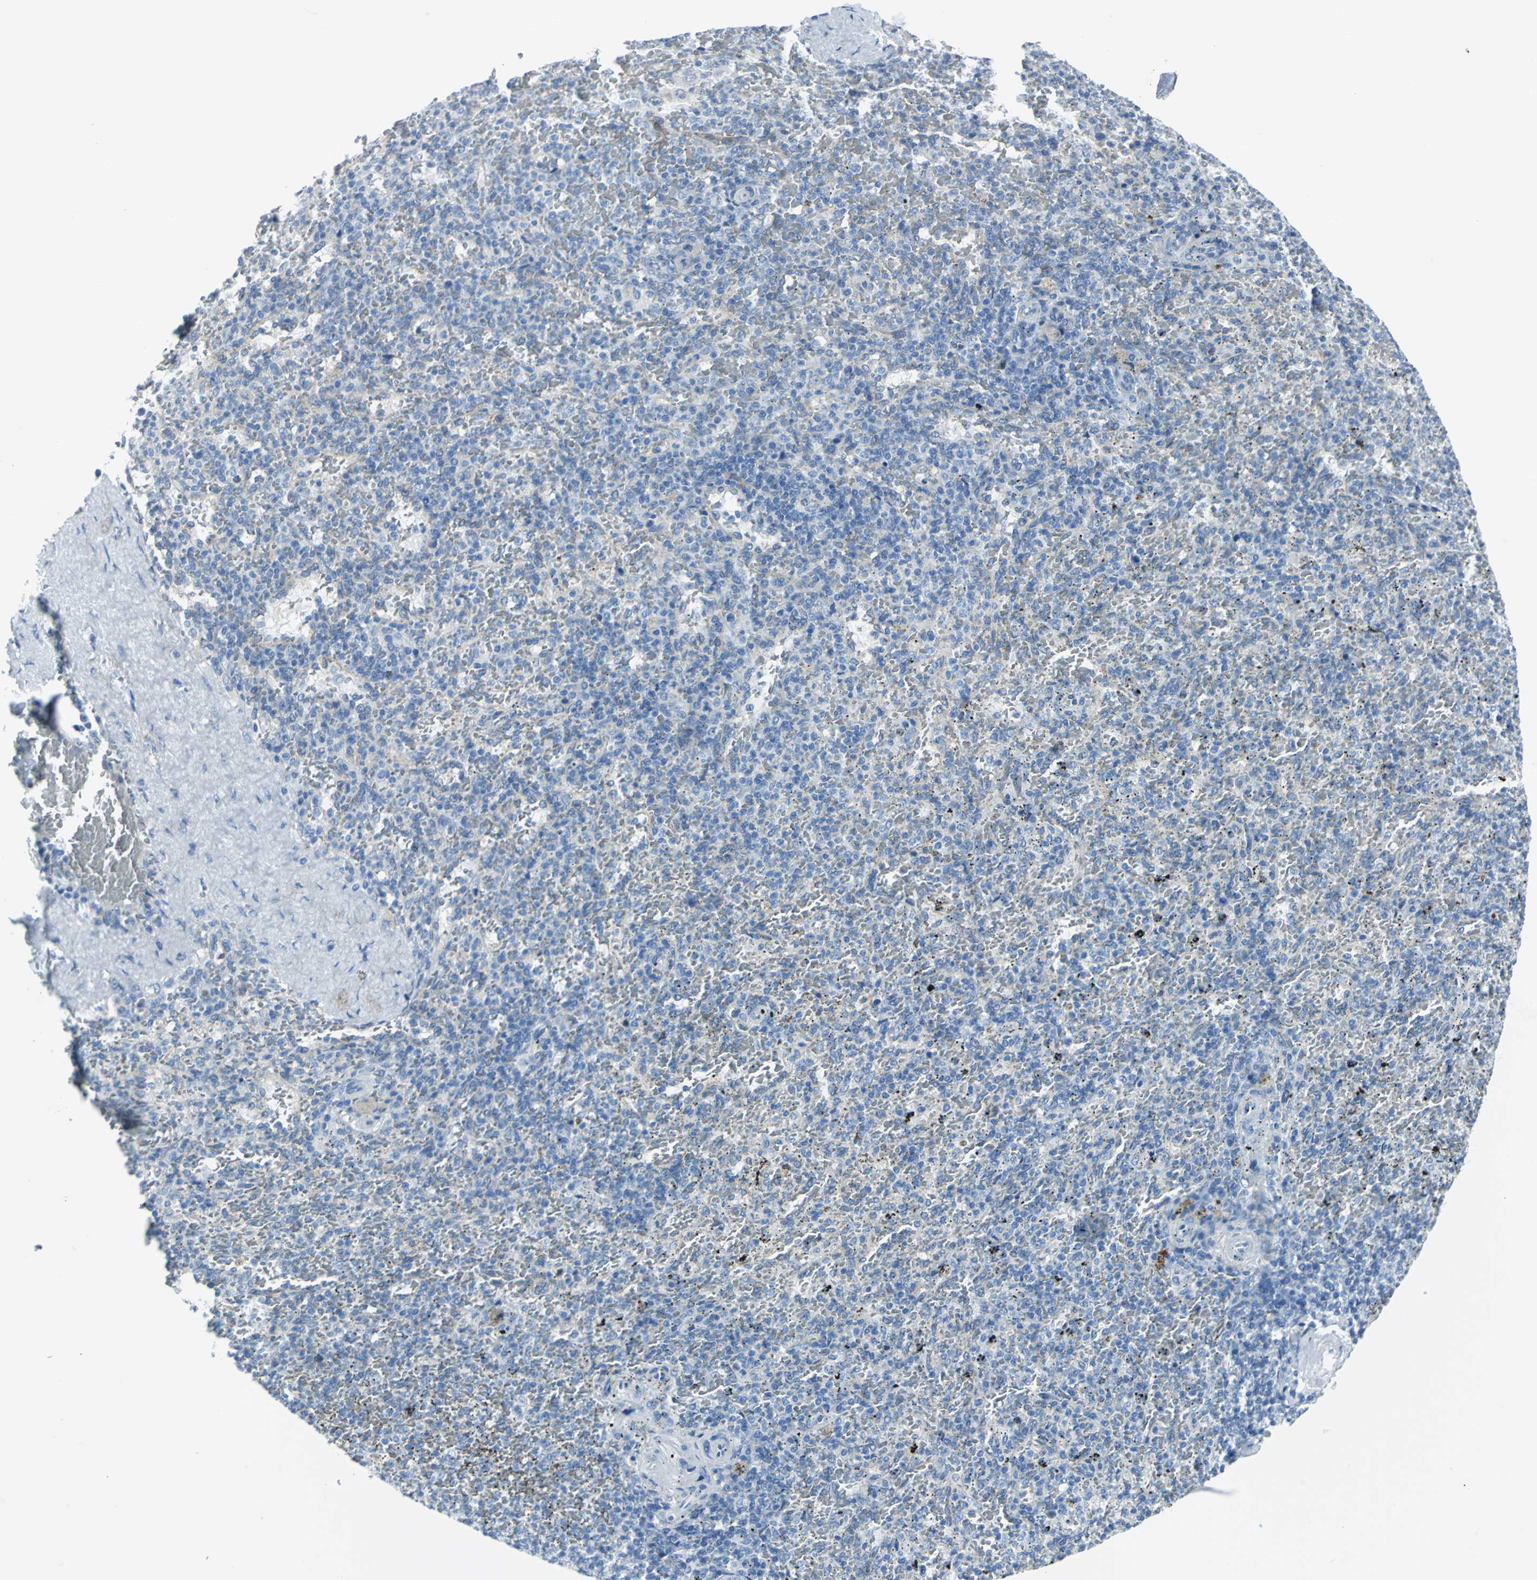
{"staining": {"intensity": "negative", "quantity": "none", "location": "none"}, "tissue": "spleen", "cell_type": "Cells in red pulp", "image_type": "normal", "snomed": [{"axis": "morphology", "description": "Normal tissue, NOS"}, {"axis": "topography", "description": "Spleen"}], "caption": "A high-resolution image shows immunohistochemistry (IHC) staining of benign spleen, which displays no significant staining in cells in red pulp. The staining is performed using DAB (3,3'-diaminobenzidine) brown chromogen with nuclei counter-stained in using hematoxylin.", "gene": "CYB5A", "patient": {"sex": "female", "age": 43}}